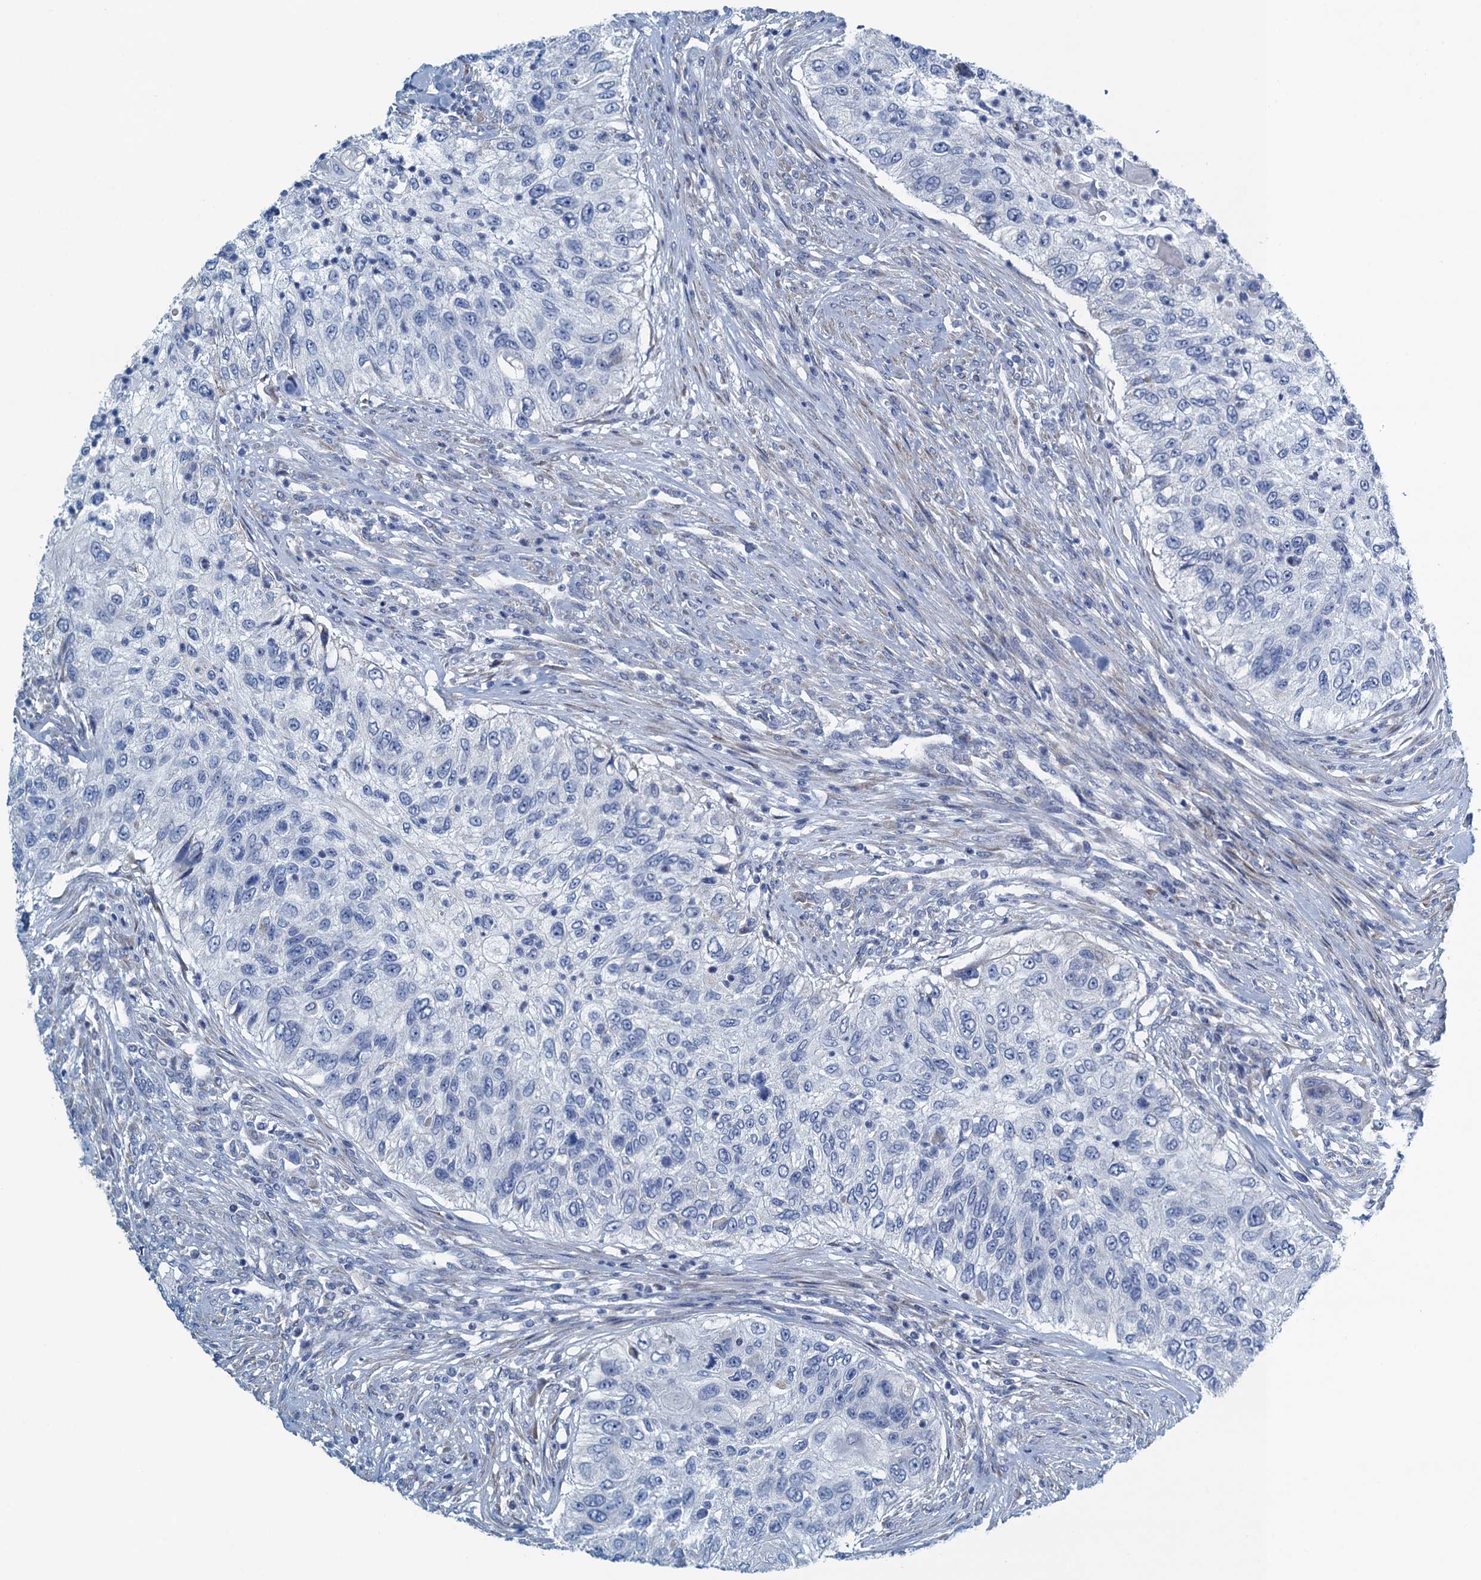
{"staining": {"intensity": "negative", "quantity": "none", "location": "none"}, "tissue": "urothelial cancer", "cell_type": "Tumor cells", "image_type": "cancer", "snomed": [{"axis": "morphology", "description": "Urothelial carcinoma, High grade"}, {"axis": "topography", "description": "Urinary bladder"}], "caption": "A micrograph of human high-grade urothelial carcinoma is negative for staining in tumor cells.", "gene": "C10orf88", "patient": {"sex": "female", "age": 60}}